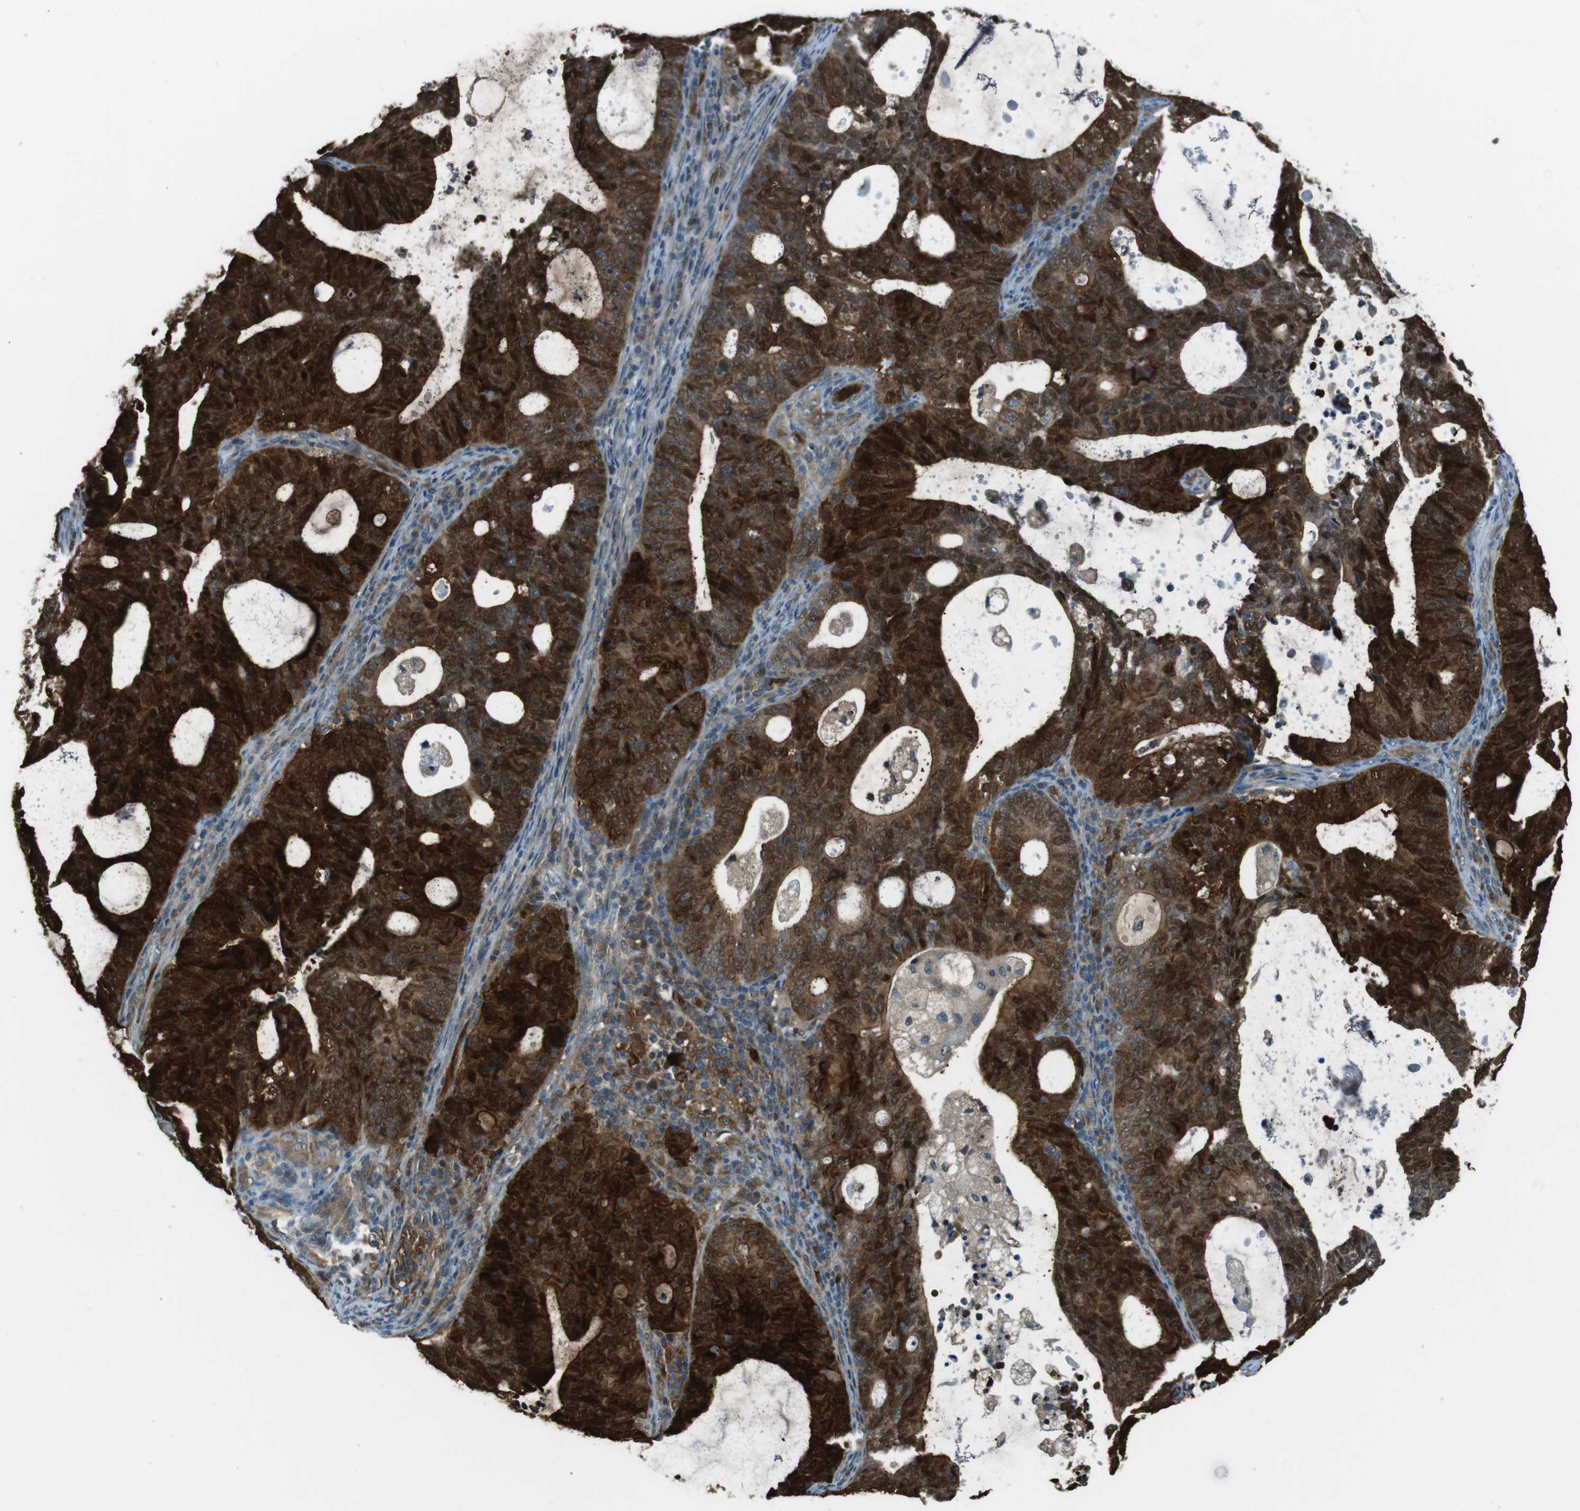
{"staining": {"intensity": "strong", "quantity": ">75%", "location": "cytoplasmic/membranous,nuclear"}, "tissue": "endometrial cancer", "cell_type": "Tumor cells", "image_type": "cancer", "snomed": [{"axis": "morphology", "description": "Adenocarcinoma, NOS"}, {"axis": "topography", "description": "Uterus"}], "caption": "A micrograph of adenocarcinoma (endometrial) stained for a protein shows strong cytoplasmic/membranous and nuclear brown staining in tumor cells.", "gene": "MFAP3", "patient": {"sex": "female", "age": 83}}